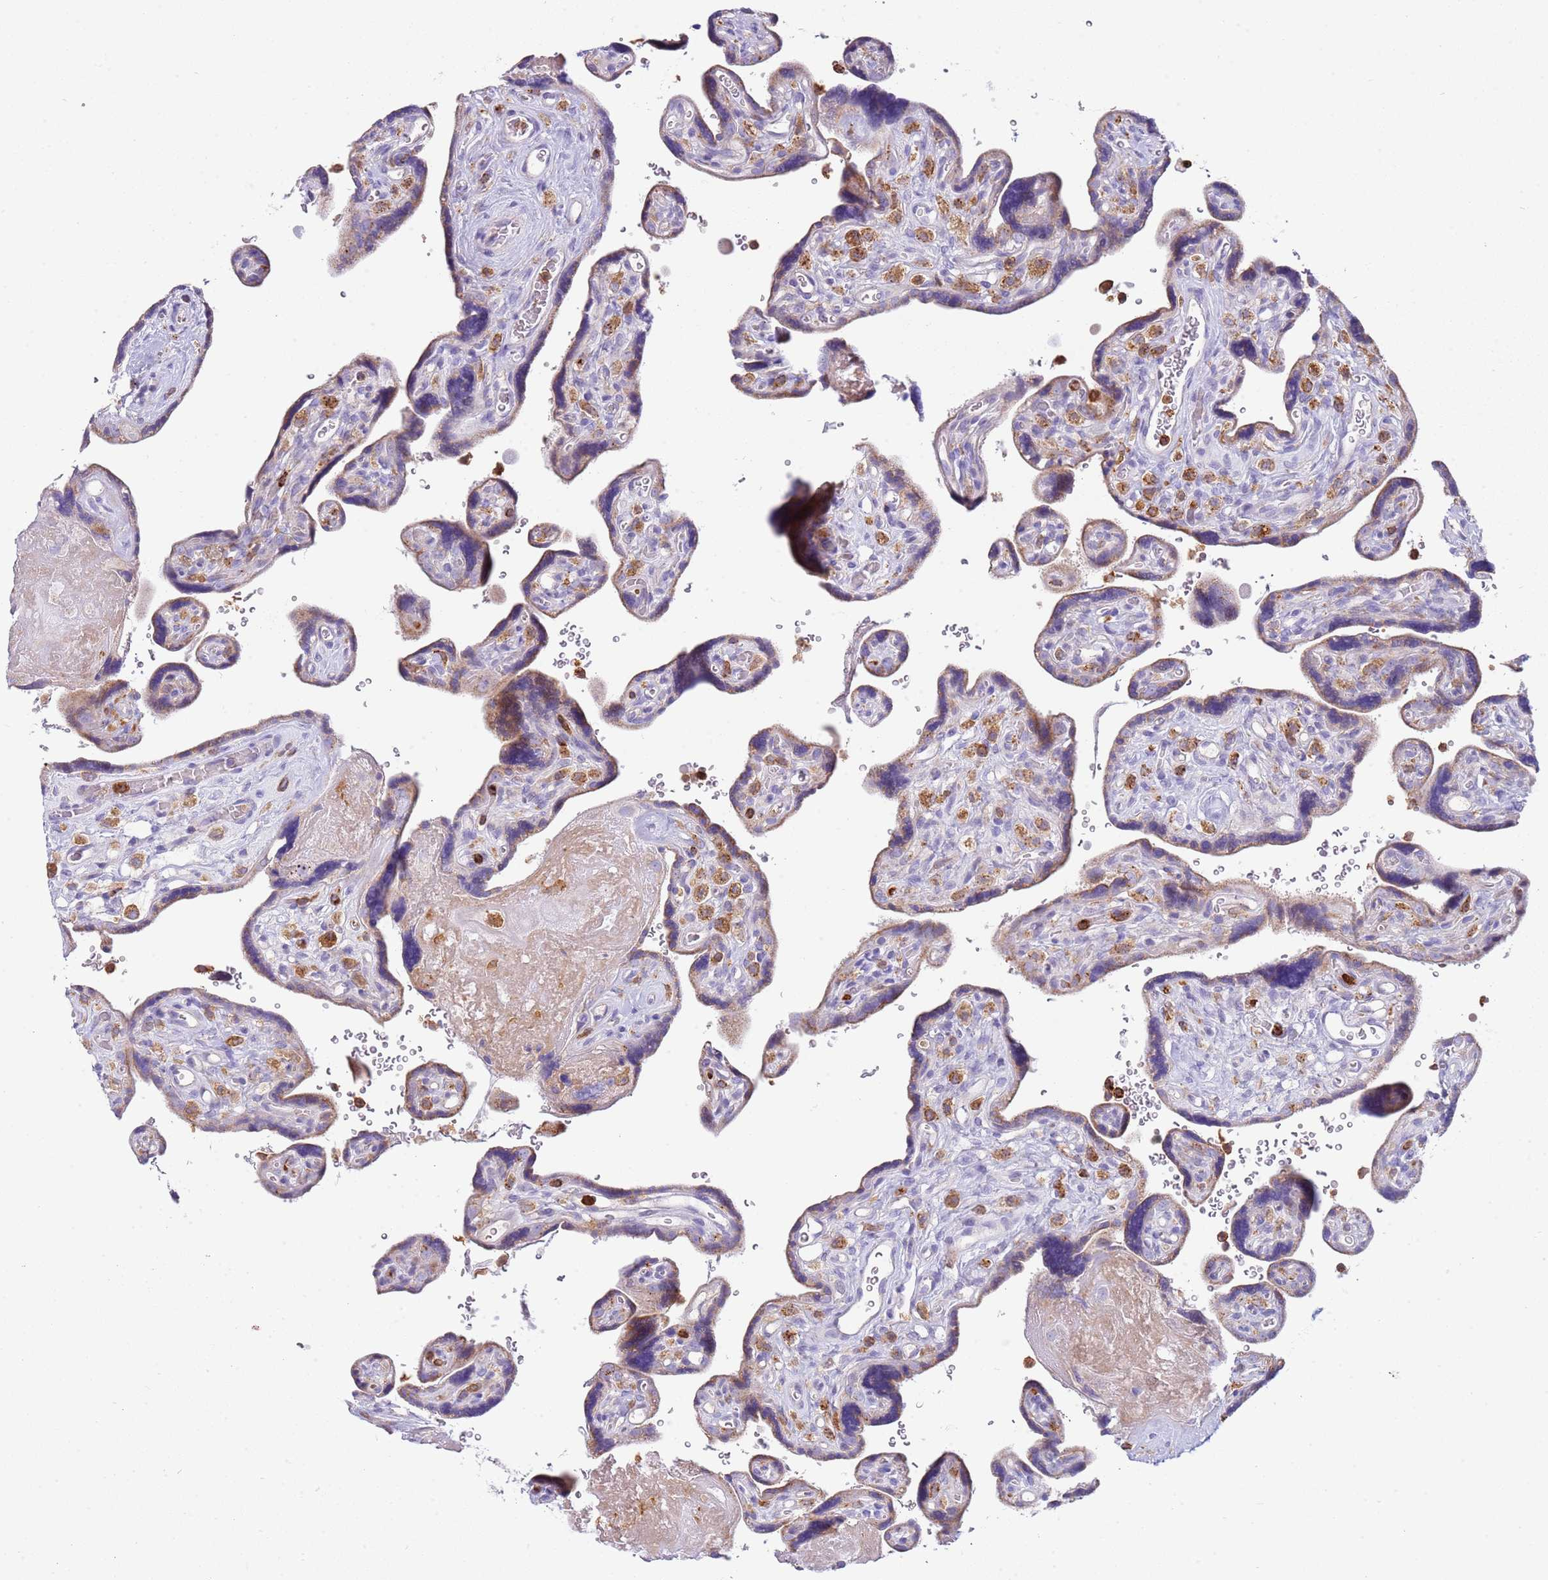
{"staining": {"intensity": "moderate", "quantity": ">75%", "location": "cytoplasmic/membranous"}, "tissue": "placenta", "cell_type": "Decidual cells", "image_type": "normal", "snomed": [{"axis": "morphology", "description": "Normal tissue, NOS"}, {"axis": "topography", "description": "Placenta"}], "caption": "Protein expression analysis of unremarkable placenta displays moderate cytoplasmic/membranous staining in about >75% of decidual cells.", "gene": "TTPAL", "patient": {"sex": "female", "age": 39}}